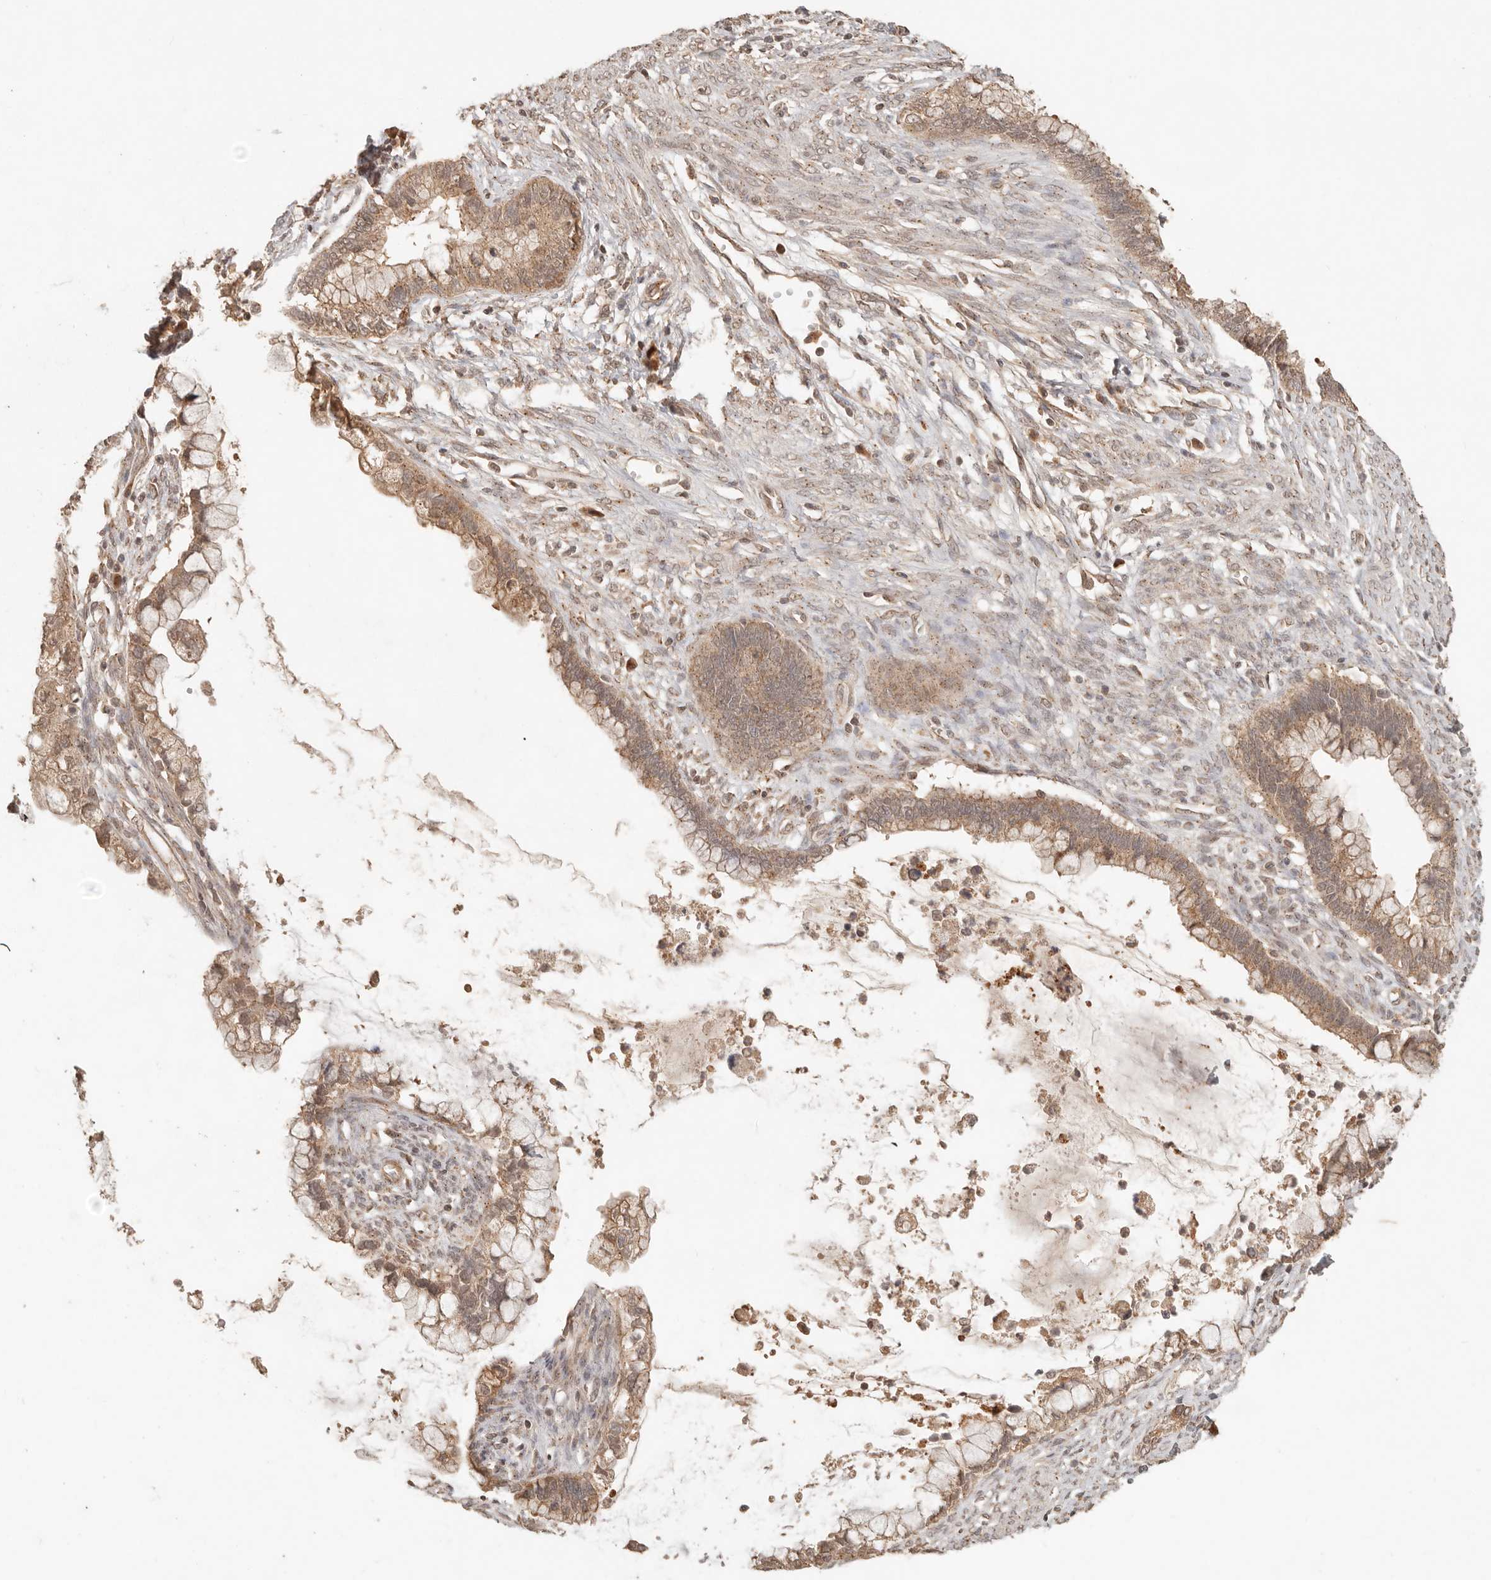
{"staining": {"intensity": "moderate", "quantity": ">75%", "location": "cytoplasmic/membranous"}, "tissue": "cervical cancer", "cell_type": "Tumor cells", "image_type": "cancer", "snomed": [{"axis": "morphology", "description": "Adenocarcinoma, NOS"}, {"axis": "topography", "description": "Cervix"}], "caption": "Immunohistochemistry histopathology image of neoplastic tissue: cervical cancer stained using IHC displays medium levels of moderate protein expression localized specifically in the cytoplasmic/membranous of tumor cells, appearing as a cytoplasmic/membranous brown color.", "gene": "LMO4", "patient": {"sex": "female", "age": 44}}